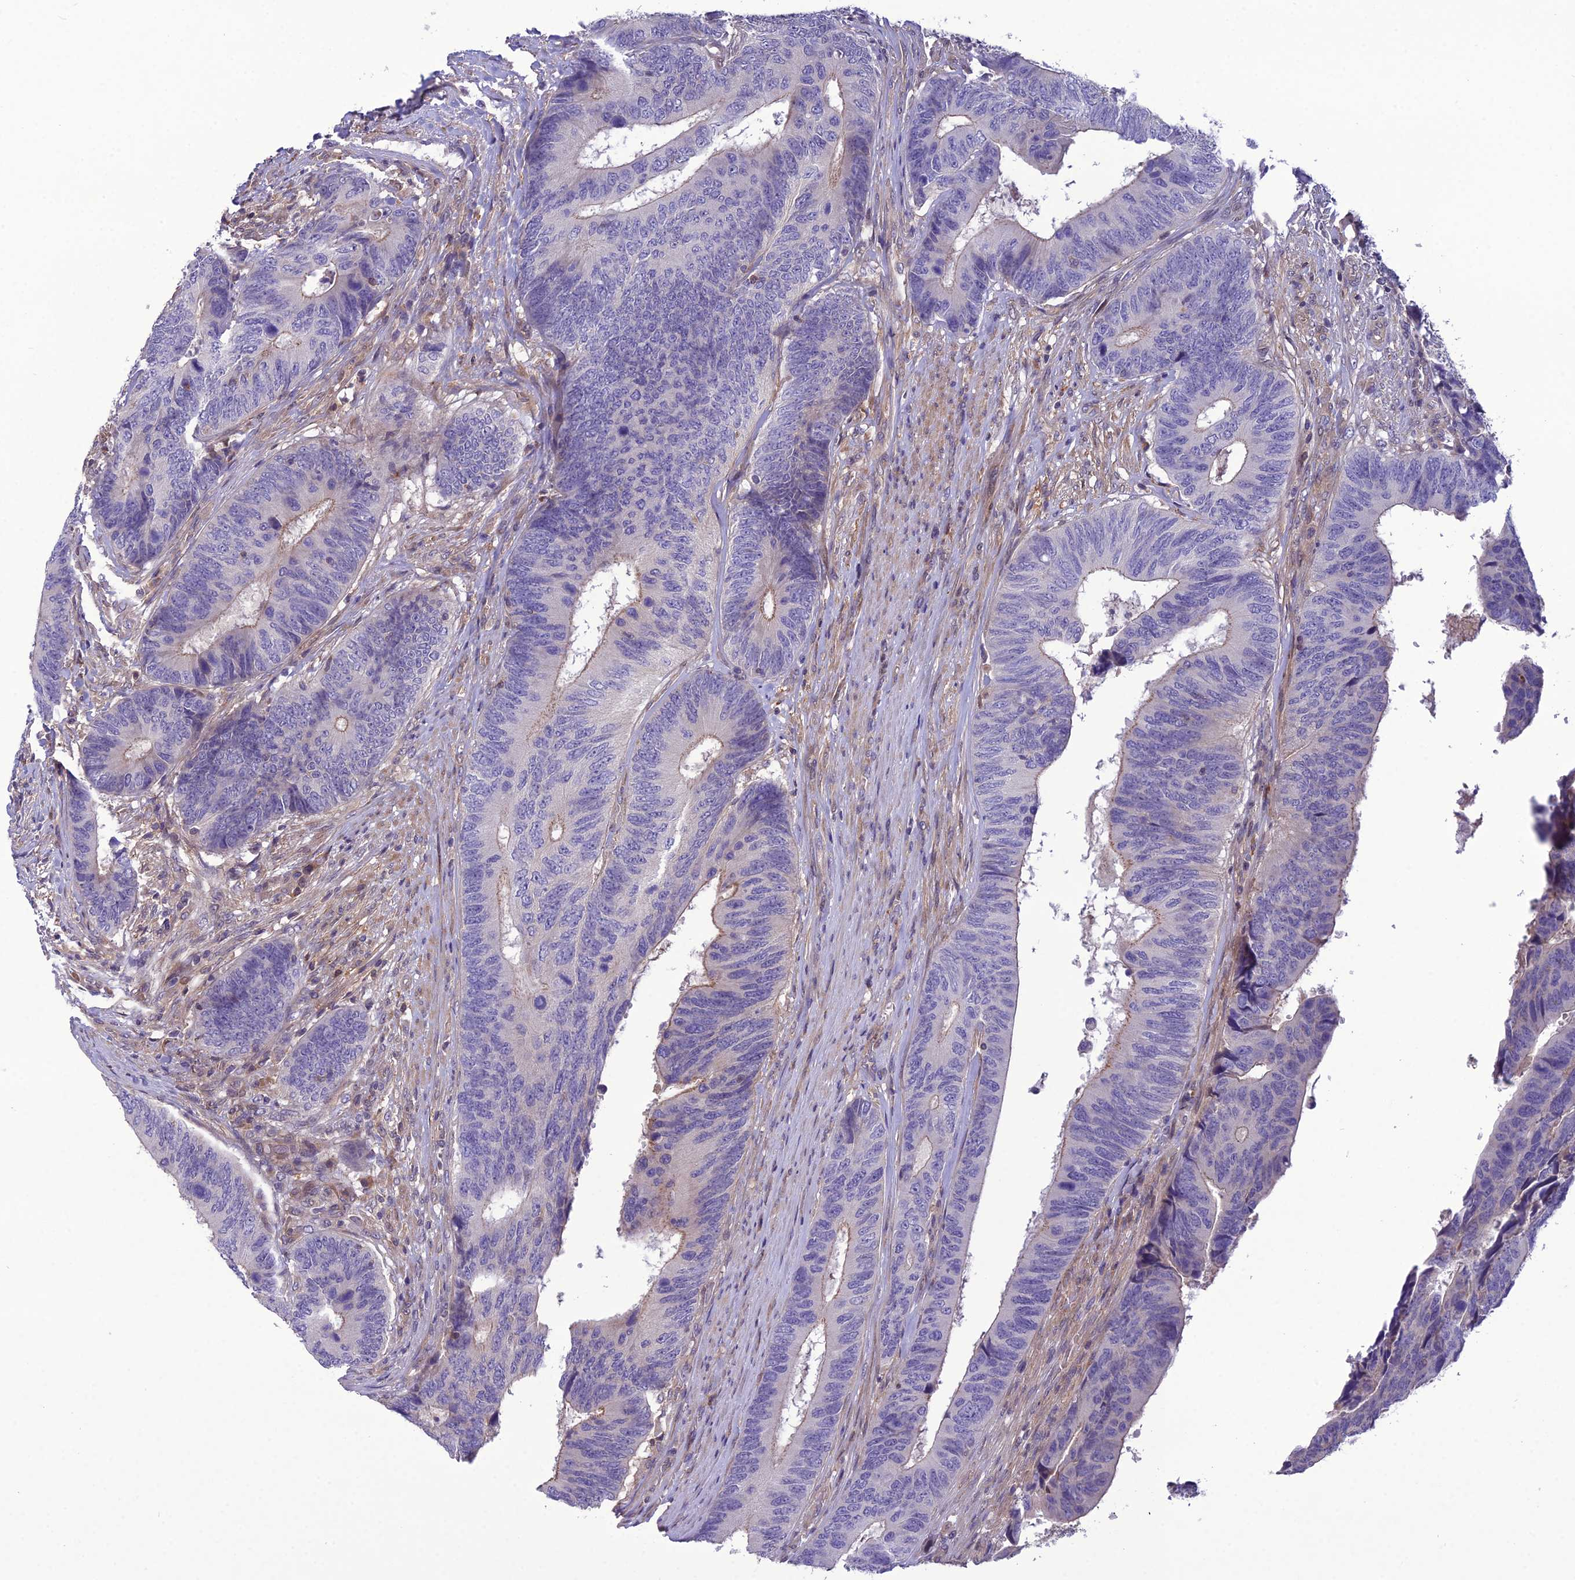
{"staining": {"intensity": "moderate", "quantity": "<25%", "location": "cytoplasmic/membranous"}, "tissue": "colorectal cancer", "cell_type": "Tumor cells", "image_type": "cancer", "snomed": [{"axis": "morphology", "description": "Adenocarcinoma, NOS"}, {"axis": "topography", "description": "Colon"}], "caption": "DAB immunohistochemical staining of human colorectal adenocarcinoma exhibits moderate cytoplasmic/membranous protein staining in approximately <25% of tumor cells.", "gene": "GDF6", "patient": {"sex": "male", "age": 87}}